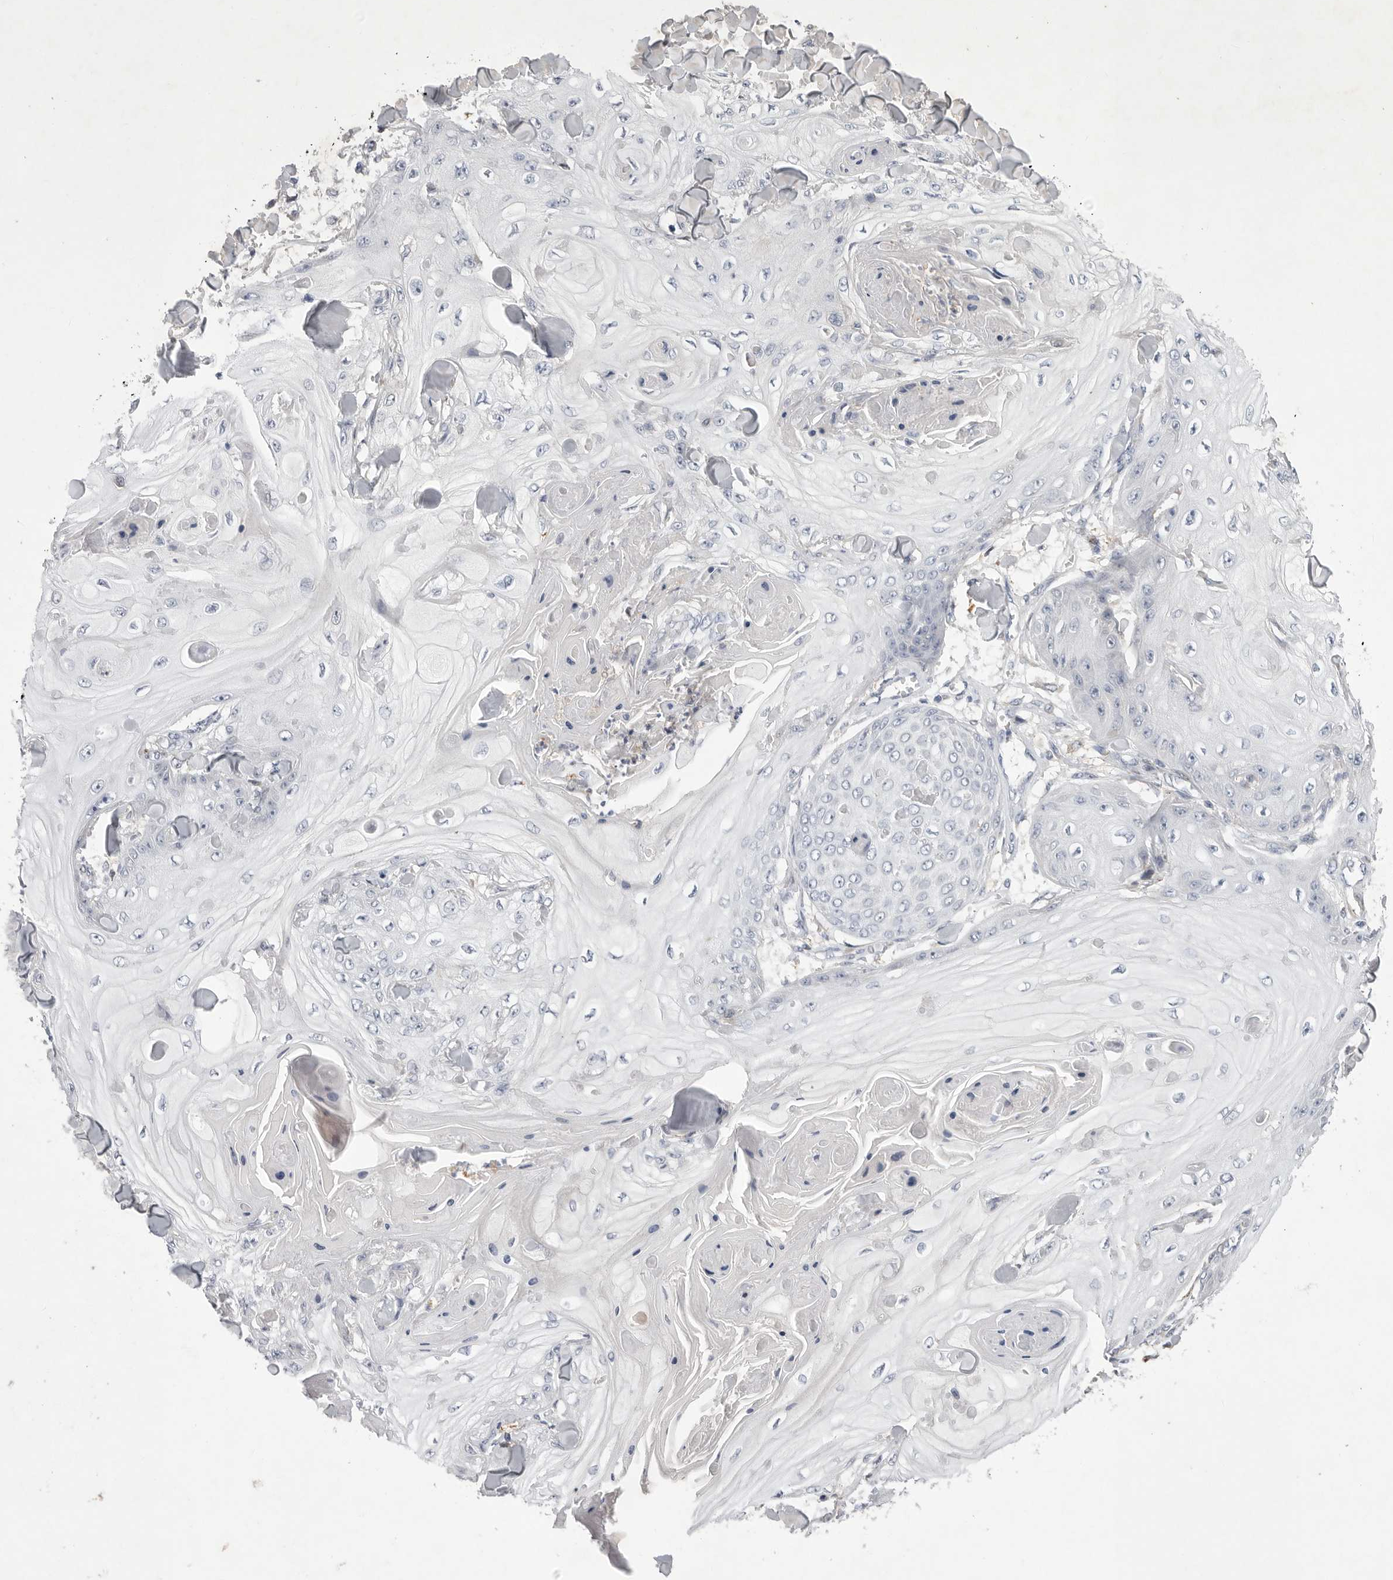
{"staining": {"intensity": "negative", "quantity": "none", "location": "none"}, "tissue": "skin cancer", "cell_type": "Tumor cells", "image_type": "cancer", "snomed": [{"axis": "morphology", "description": "Squamous cell carcinoma, NOS"}, {"axis": "topography", "description": "Skin"}], "caption": "Immunohistochemical staining of skin cancer (squamous cell carcinoma) shows no significant expression in tumor cells. (IHC, brightfield microscopy, high magnification).", "gene": "SIGLEC10", "patient": {"sex": "male", "age": 74}}